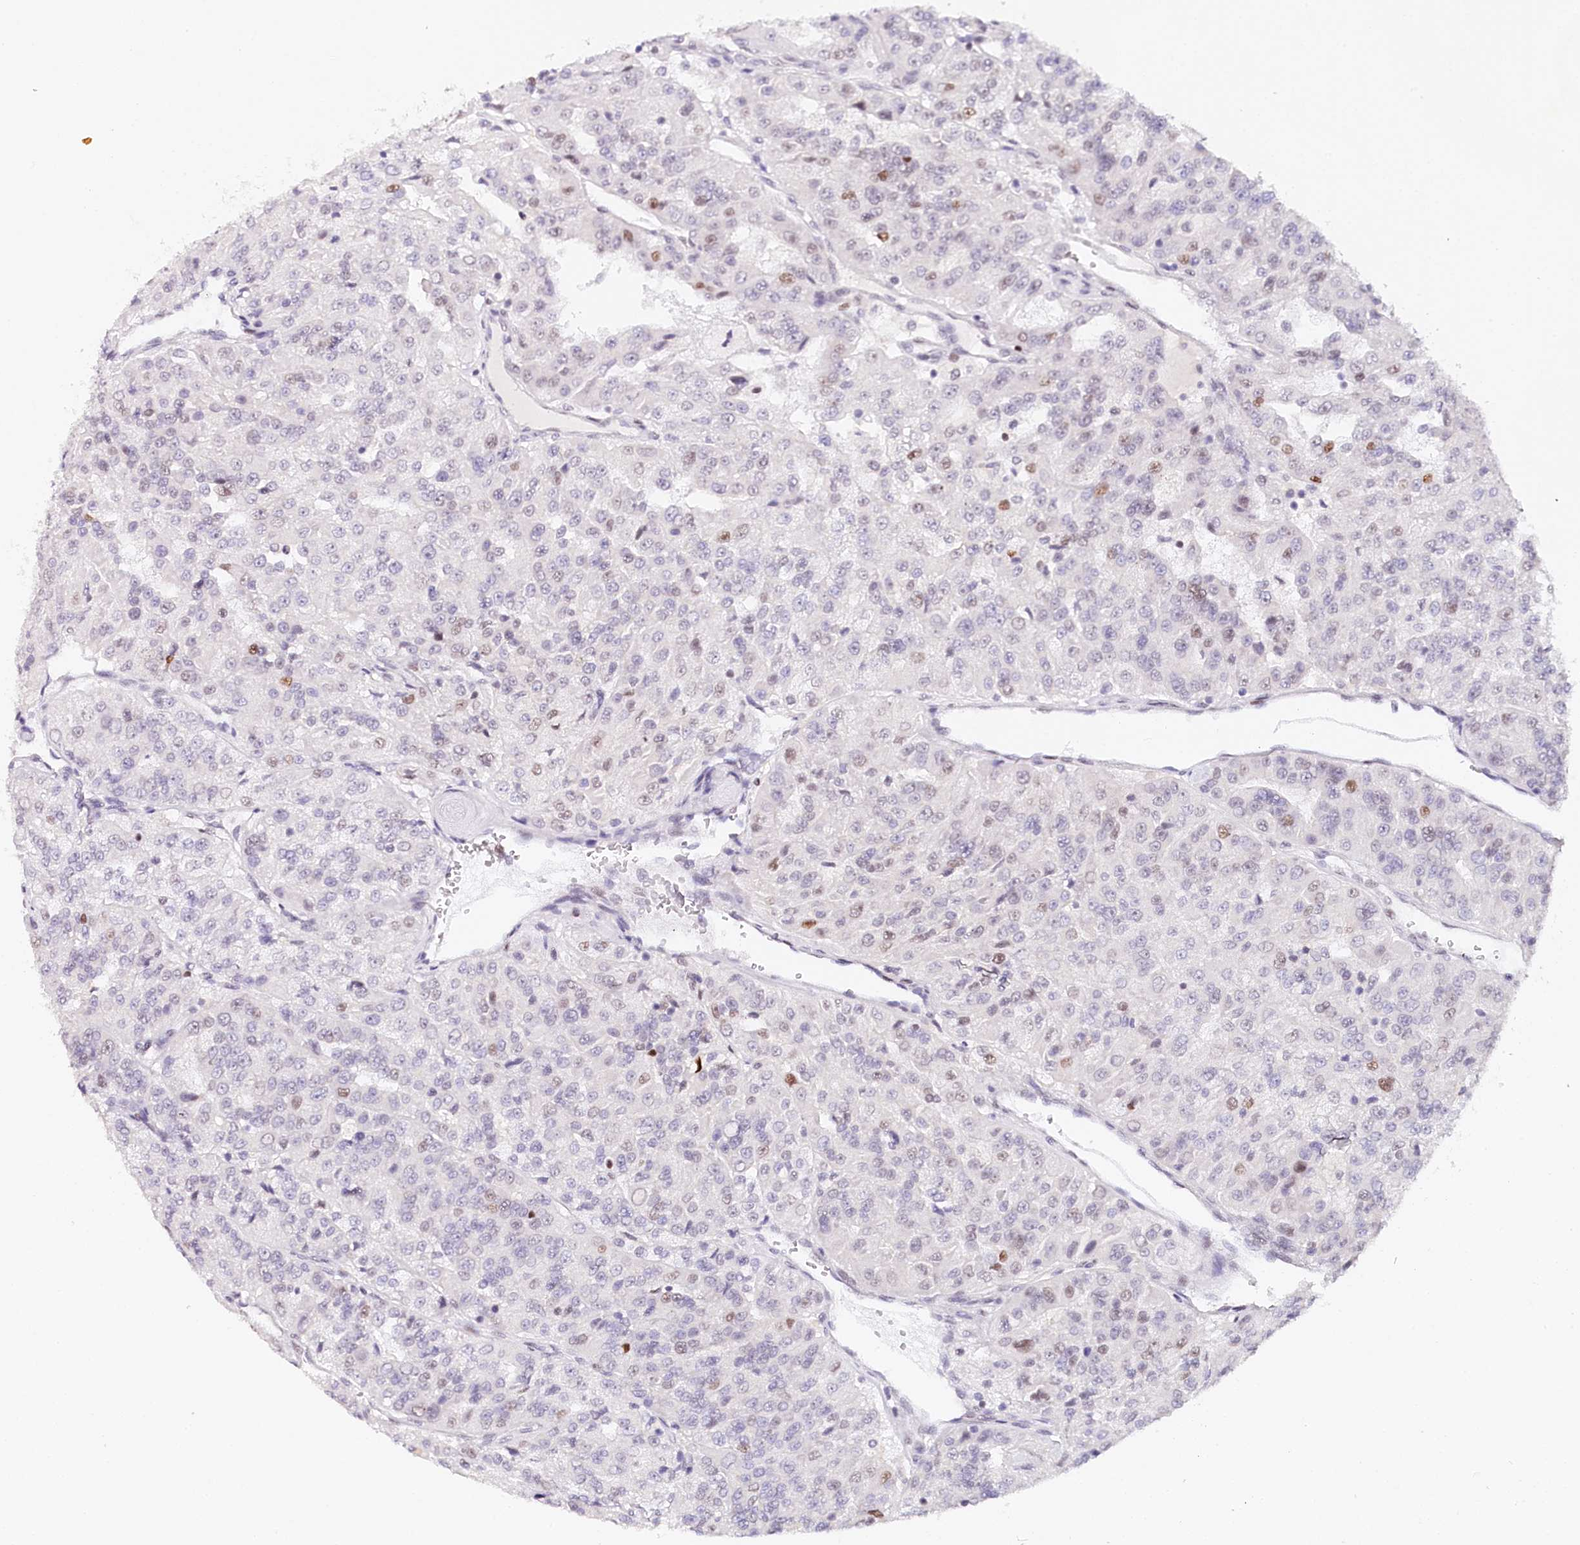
{"staining": {"intensity": "weak", "quantity": "<25%", "location": "nuclear"}, "tissue": "renal cancer", "cell_type": "Tumor cells", "image_type": "cancer", "snomed": [{"axis": "morphology", "description": "Adenocarcinoma, NOS"}, {"axis": "topography", "description": "Kidney"}], "caption": "This is an IHC histopathology image of renal cancer. There is no expression in tumor cells.", "gene": "TP53", "patient": {"sex": "female", "age": 63}}